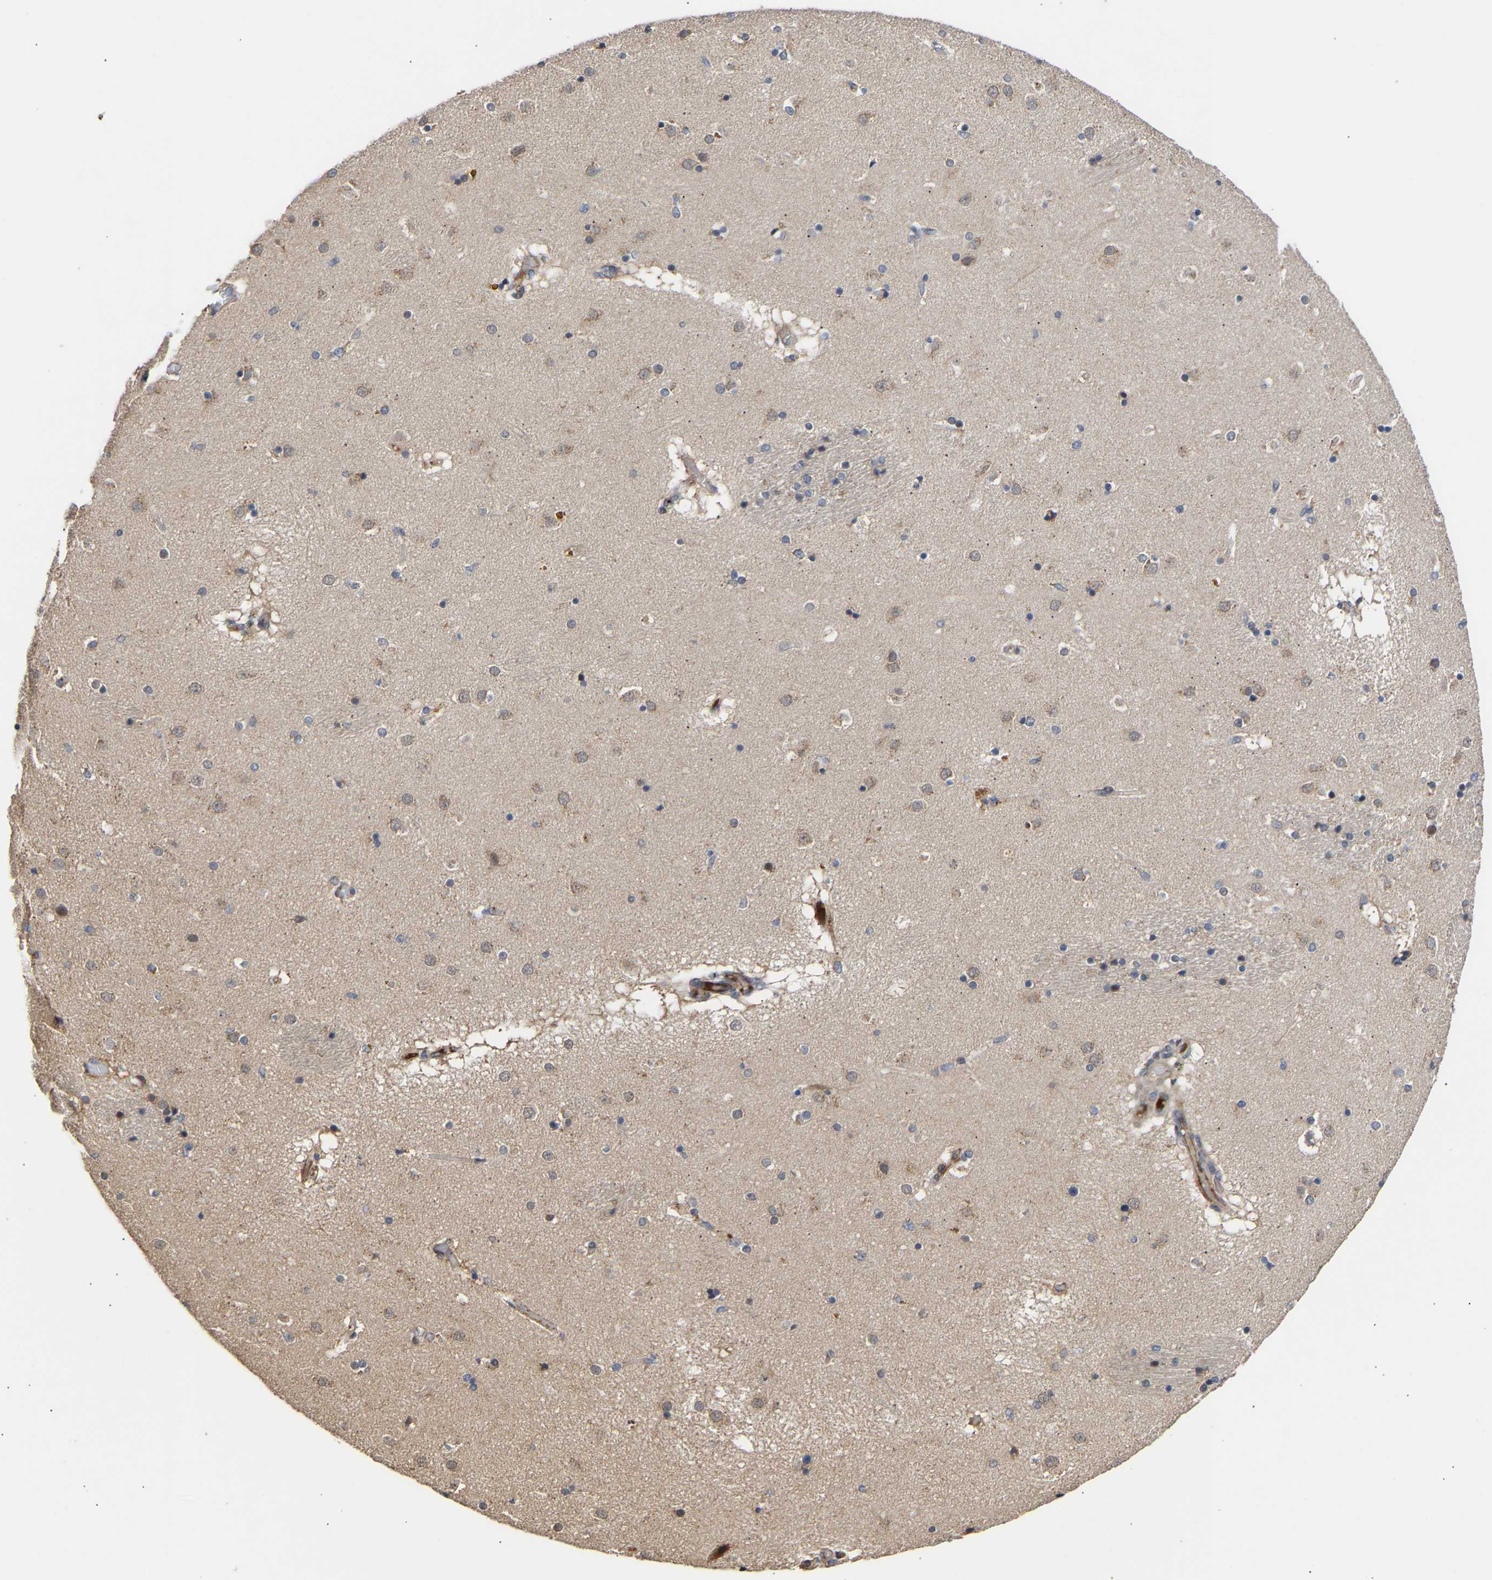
{"staining": {"intensity": "weak", "quantity": "<25%", "location": "cytoplasmic/membranous"}, "tissue": "caudate", "cell_type": "Glial cells", "image_type": "normal", "snomed": [{"axis": "morphology", "description": "Normal tissue, NOS"}, {"axis": "topography", "description": "Lateral ventricle wall"}], "caption": "This is an IHC histopathology image of unremarkable human caudate. There is no staining in glial cells.", "gene": "KASH5", "patient": {"sex": "male", "age": 70}}